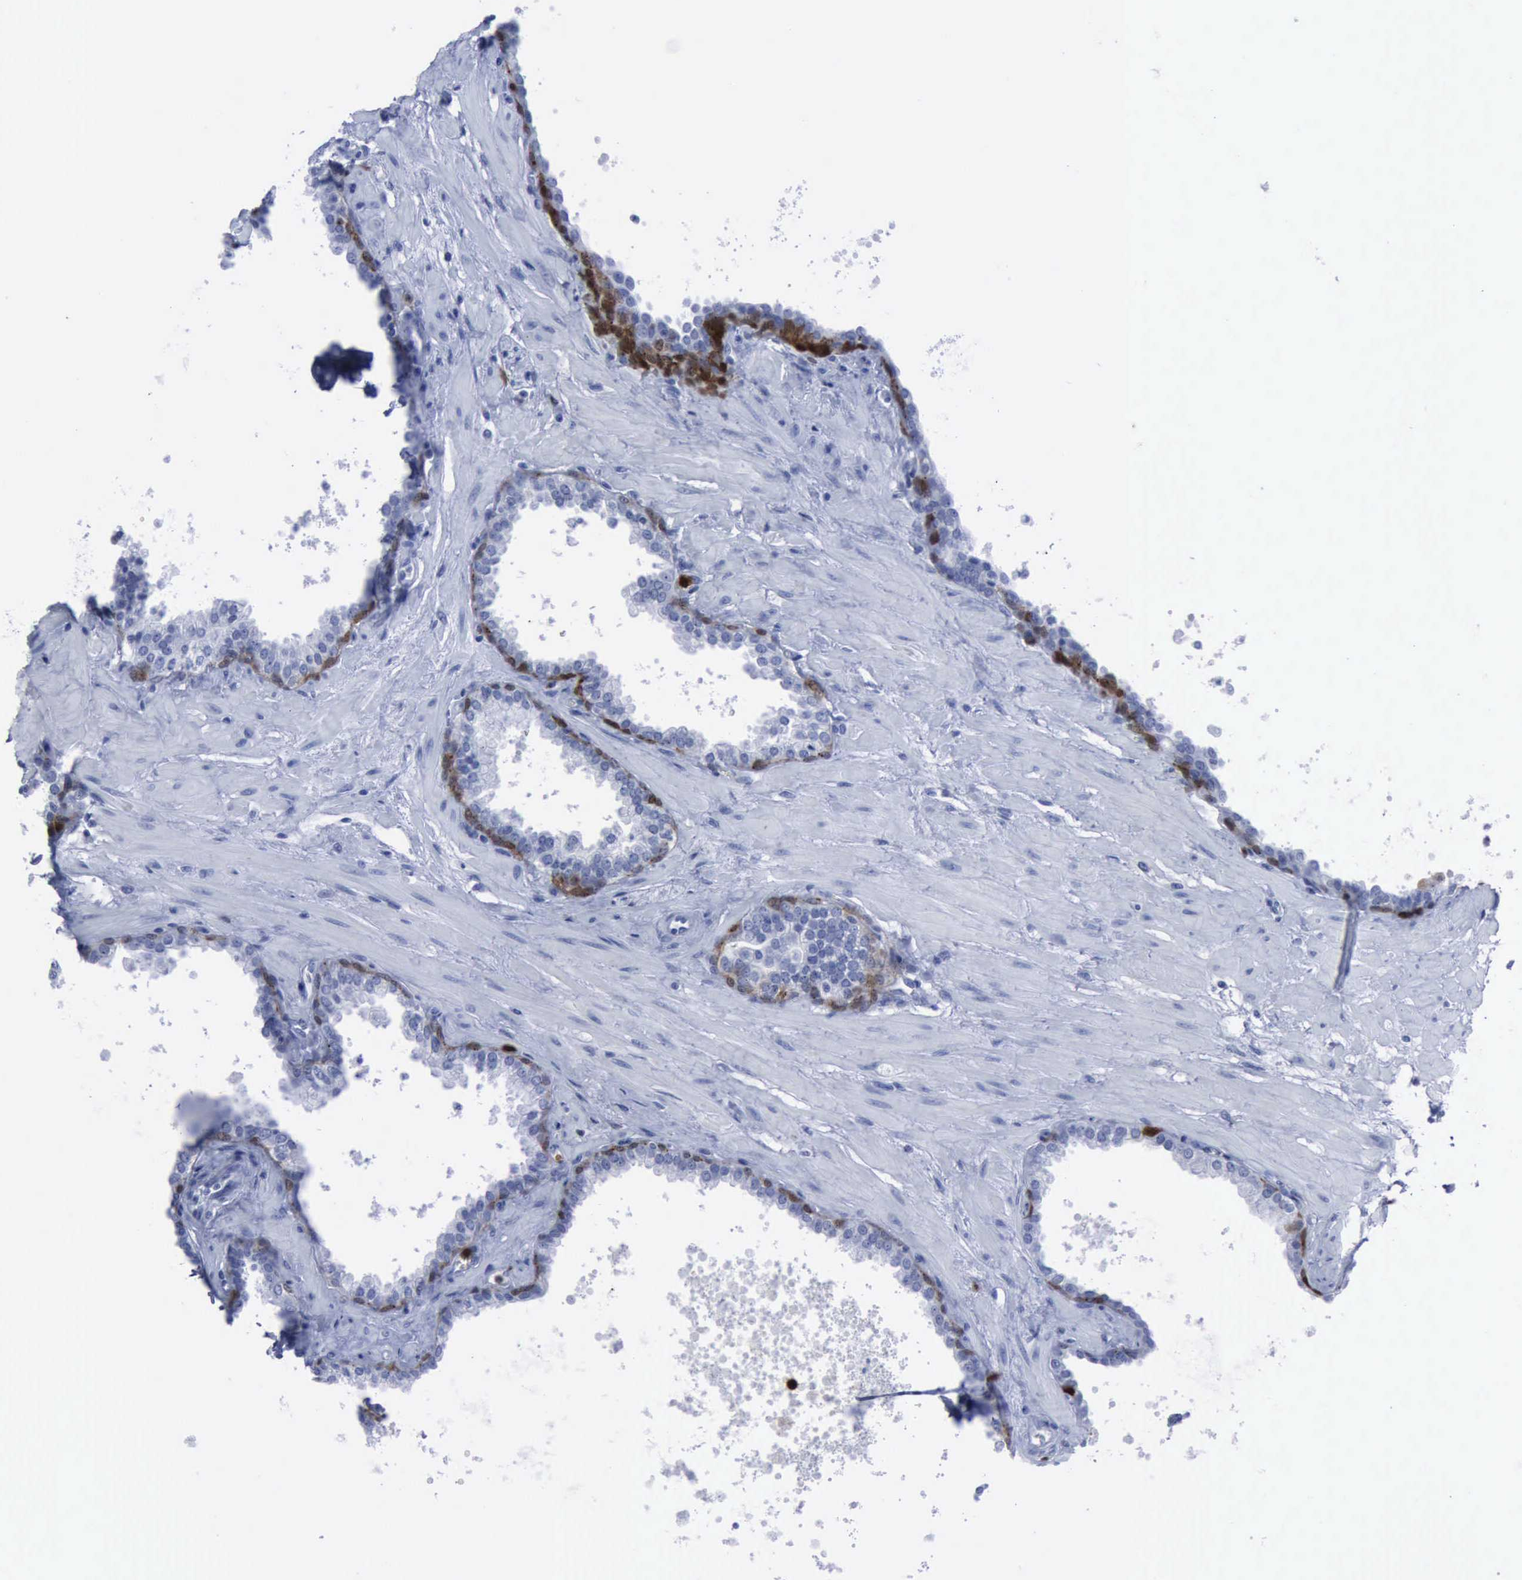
{"staining": {"intensity": "strong", "quantity": "<25%", "location": "cytoplasmic/membranous,nuclear"}, "tissue": "prostate", "cell_type": "Glandular cells", "image_type": "normal", "snomed": [{"axis": "morphology", "description": "Normal tissue, NOS"}, {"axis": "topography", "description": "Prostate"}], "caption": "Strong cytoplasmic/membranous,nuclear positivity is present in about <25% of glandular cells in normal prostate. (DAB (3,3'-diaminobenzidine) IHC, brown staining for protein, blue staining for nuclei).", "gene": "CSTA", "patient": {"sex": "male", "age": 60}}